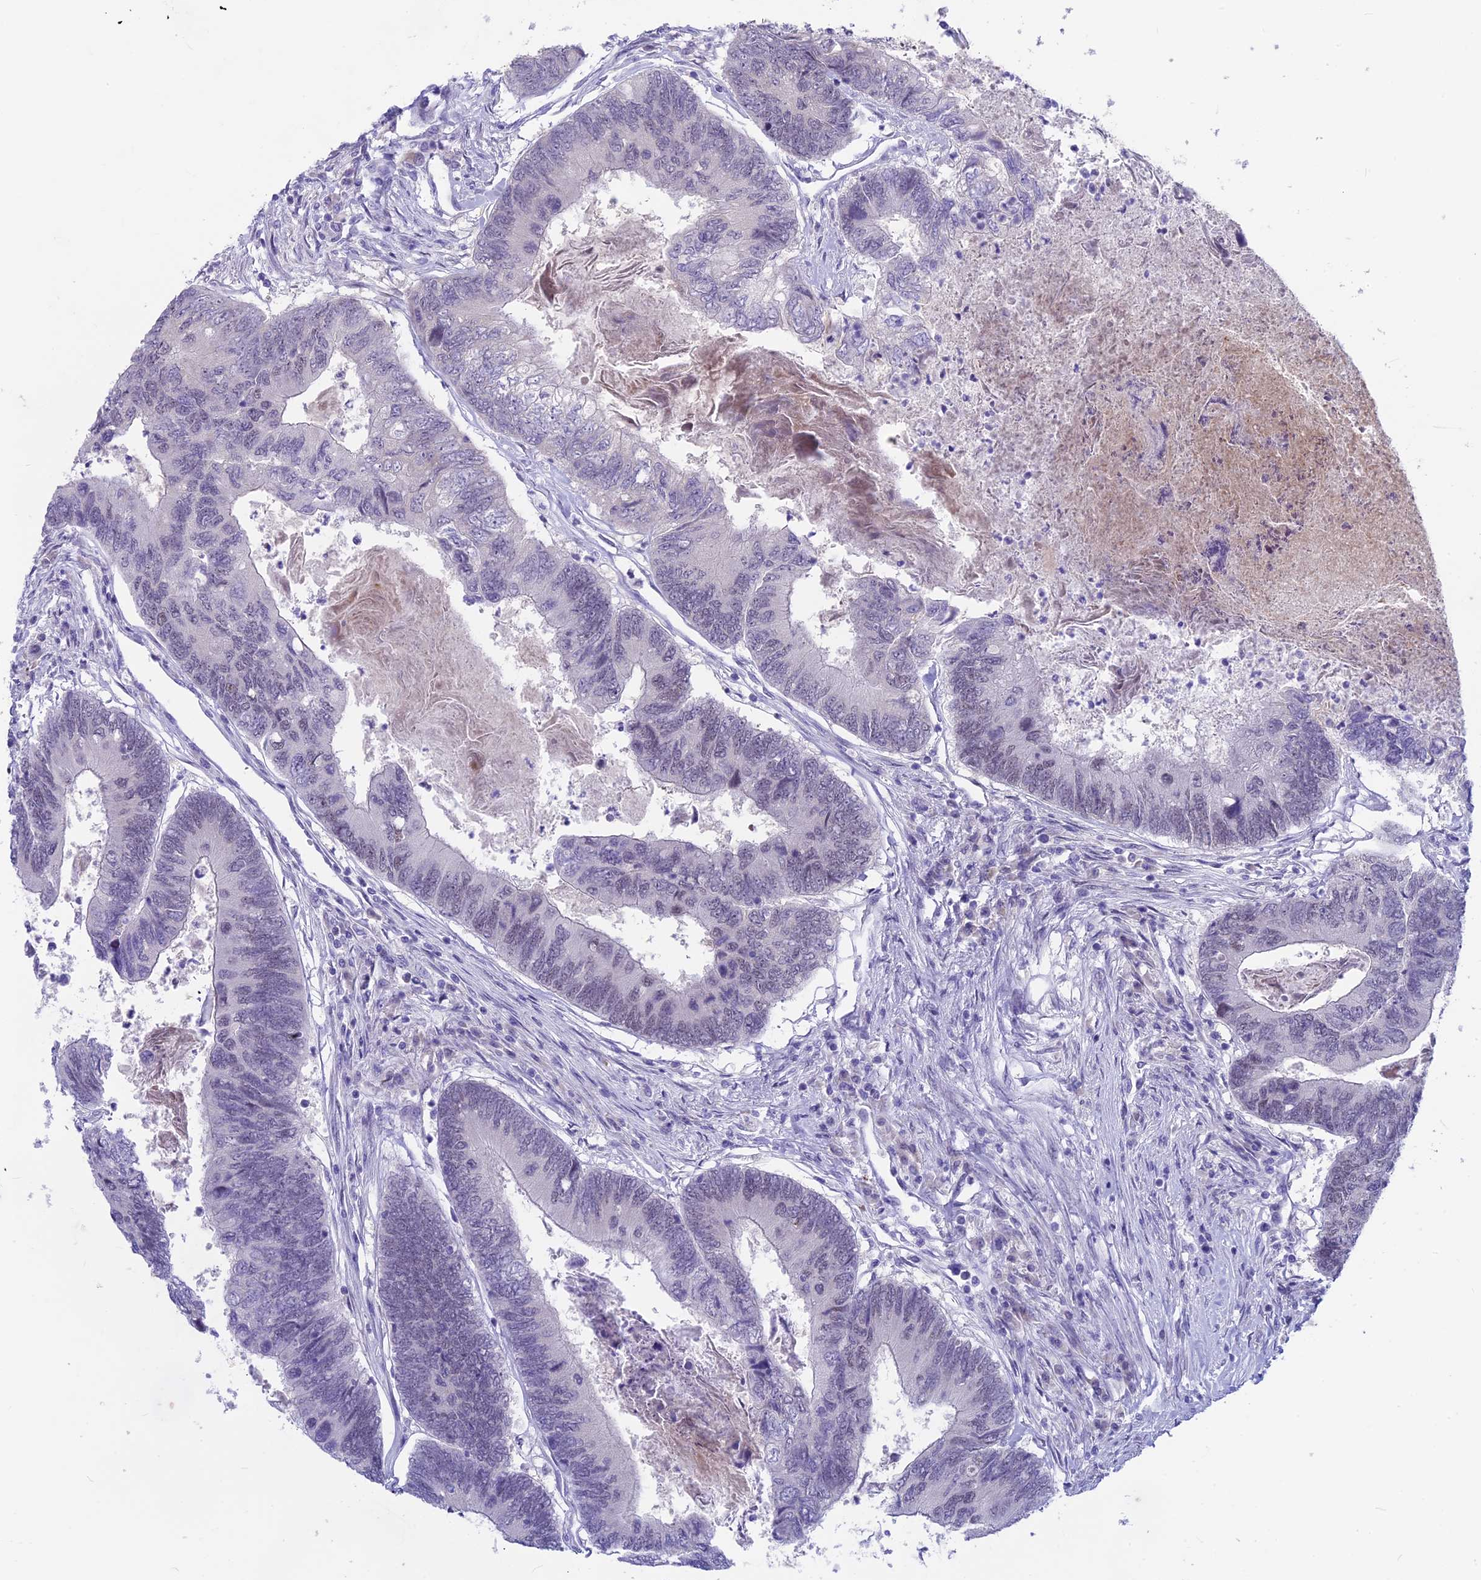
{"staining": {"intensity": "negative", "quantity": "none", "location": "none"}, "tissue": "colorectal cancer", "cell_type": "Tumor cells", "image_type": "cancer", "snomed": [{"axis": "morphology", "description": "Adenocarcinoma, NOS"}, {"axis": "topography", "description": "Colon"}], "caption": "Image shows no significant protein expression in tumor cells of colorectal cancer. (DAB IHC visualized using brightfield microscopy, high magnification).", "gene": "SNTN", "patient": {"sex": "female", "age": 67}}